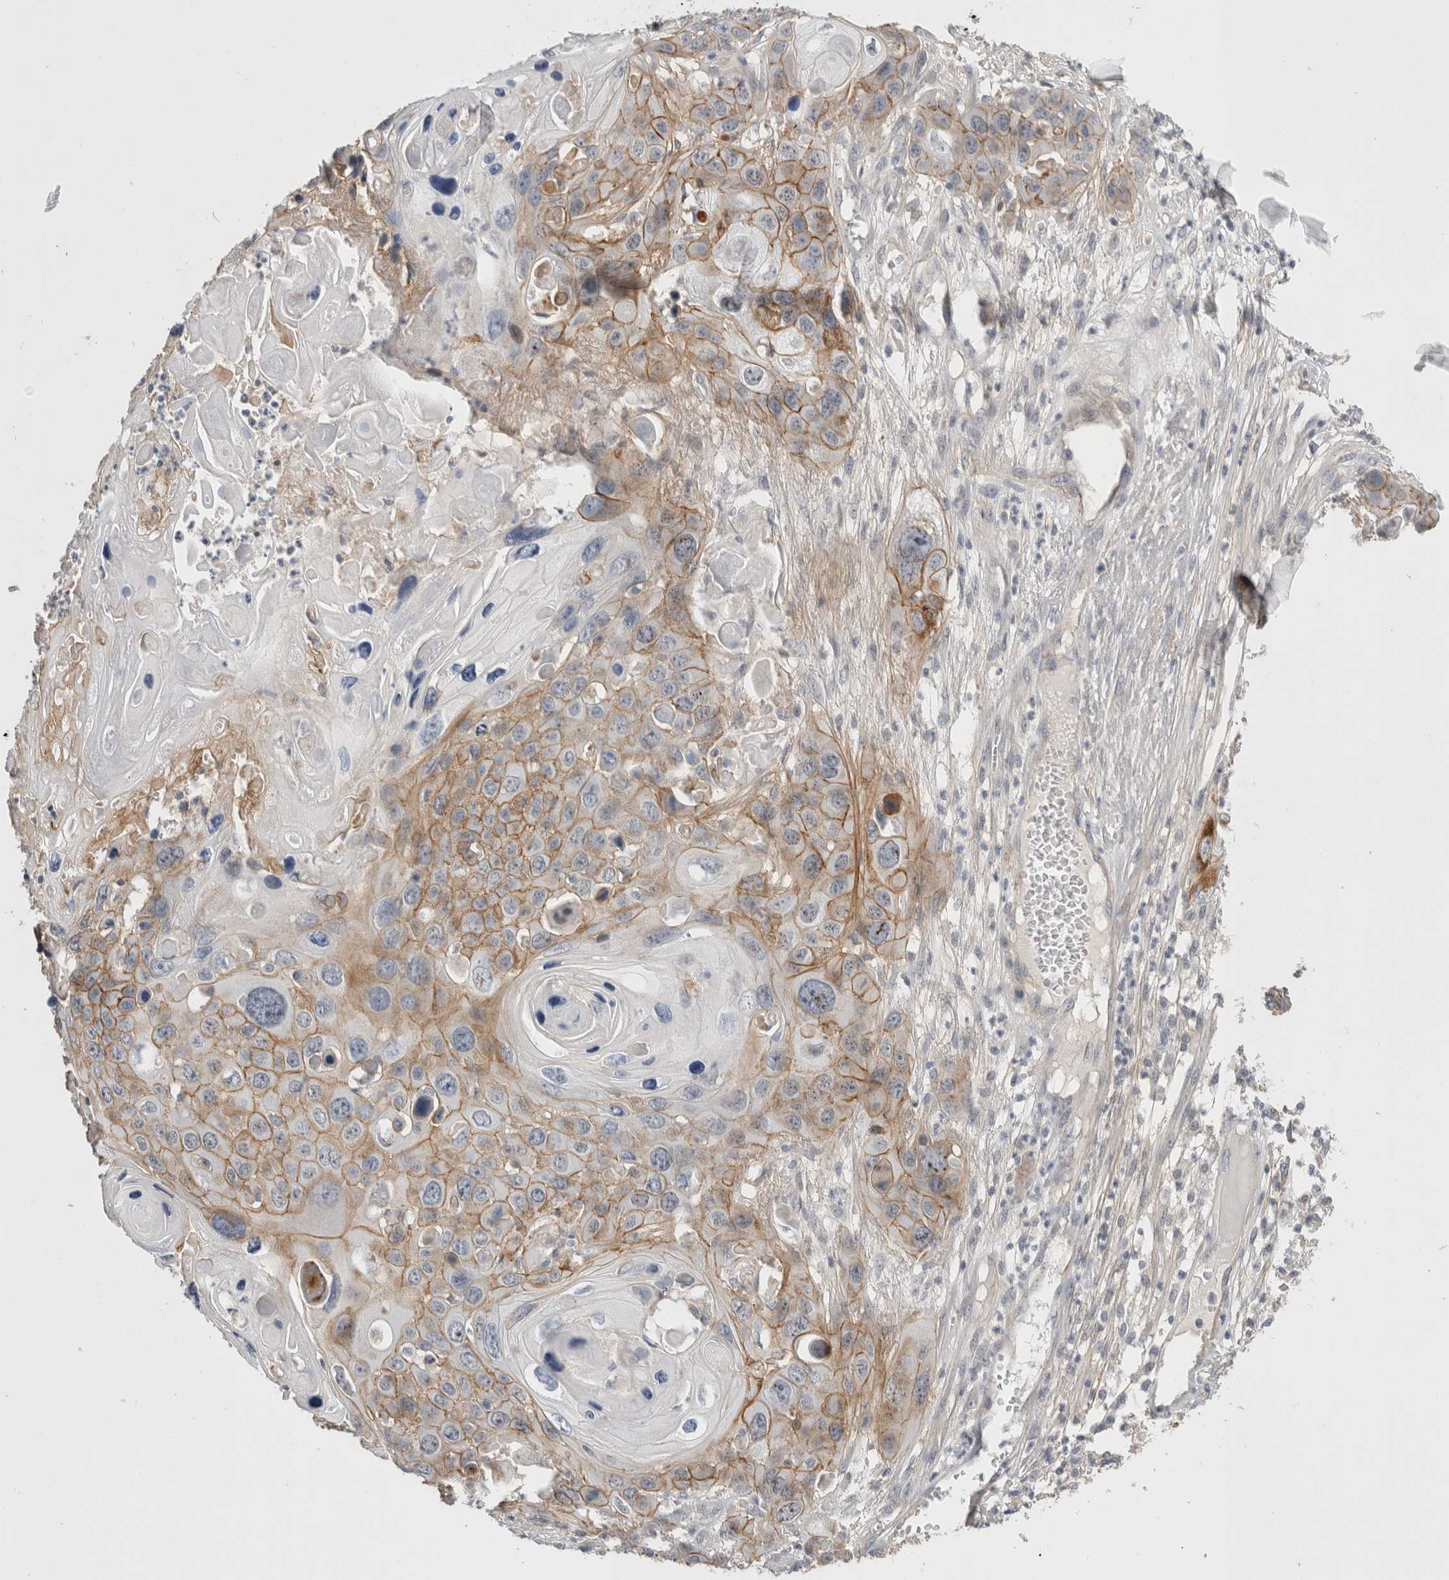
{"staining": {"intensity": "moderate", "quantity": ">75%", "location": "cytoplasmic/membranous"}, "tissue": "skin cancer", "cell_type": "Tumor cells", "image_type": "cancer", "snomed": [{"axis": "morphology", "description": "Squamous cell carcinoma, NOS"}, {"axis": "topography", "description": "Skin"}], "caption": "Brown immunohistochemical staining in human skin cancer exhibits moderate cytoplasmic/membranous expression in about >75% of tumor cells.", "gene": "VANGL1", "patient": {"sex": "male", "age": 55}}